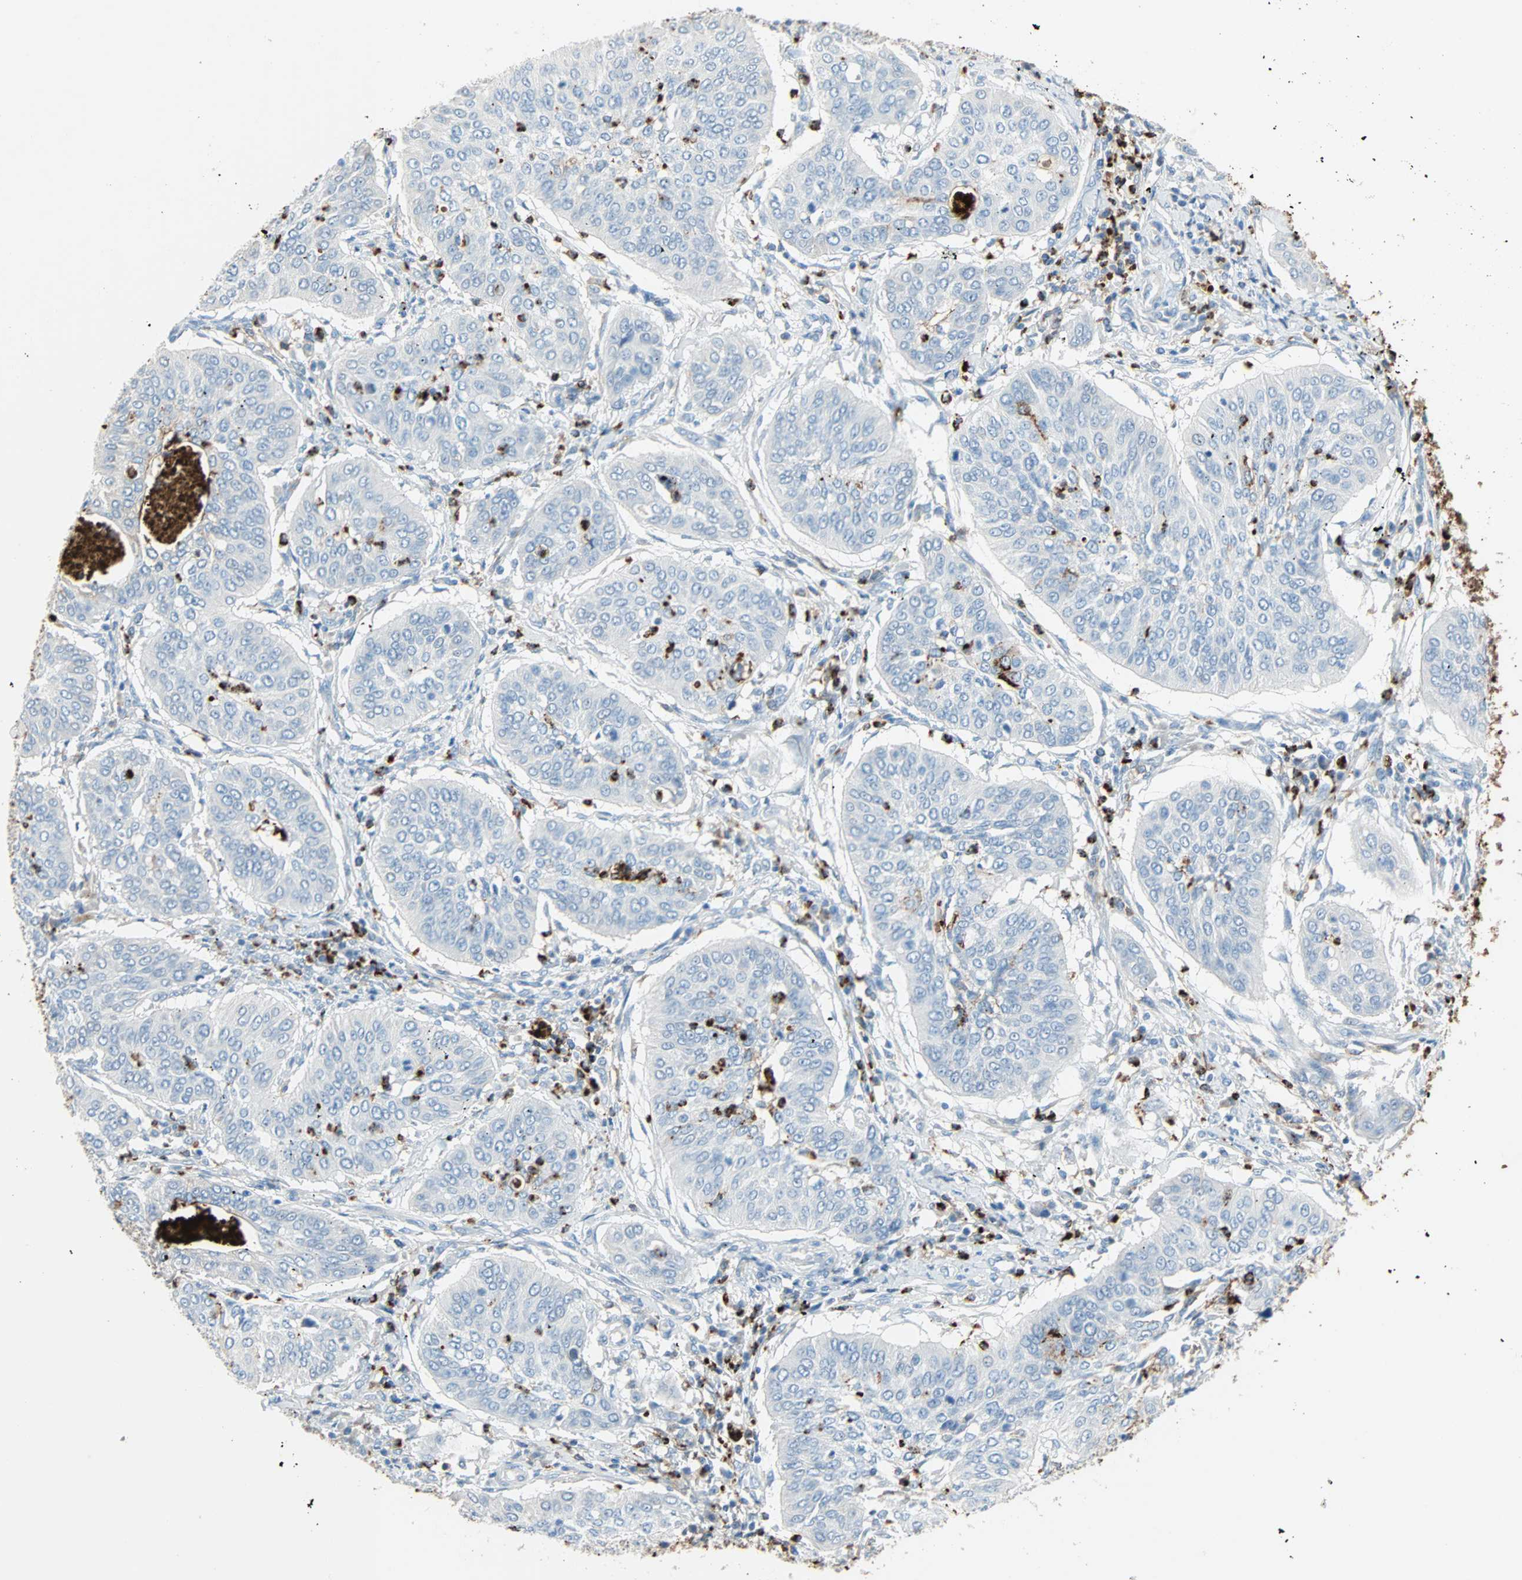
{"staining": {"intensity": "negative", "quantity": "none", "location": "none"}, "tissue": "cervical cancer", "cell_type": "Tumor cells", "image_type": "cancer", "snomed": [{"axis": "morphology", "description": "Normal tissue, NOS"}, {"axis": "morphology", "description": "Squamous cell carcinoma, NOS"}, {"axis": "topography", "description": "Cervix"}], "caption": "This is an immunohistochemistry (IHC) photomicrograph of human cervical cancer (squamous cell carcinoma). There is no expression in tumor cells.", "gene": "CLEC4A", "patient": {"sex": "female", "age": 39}}